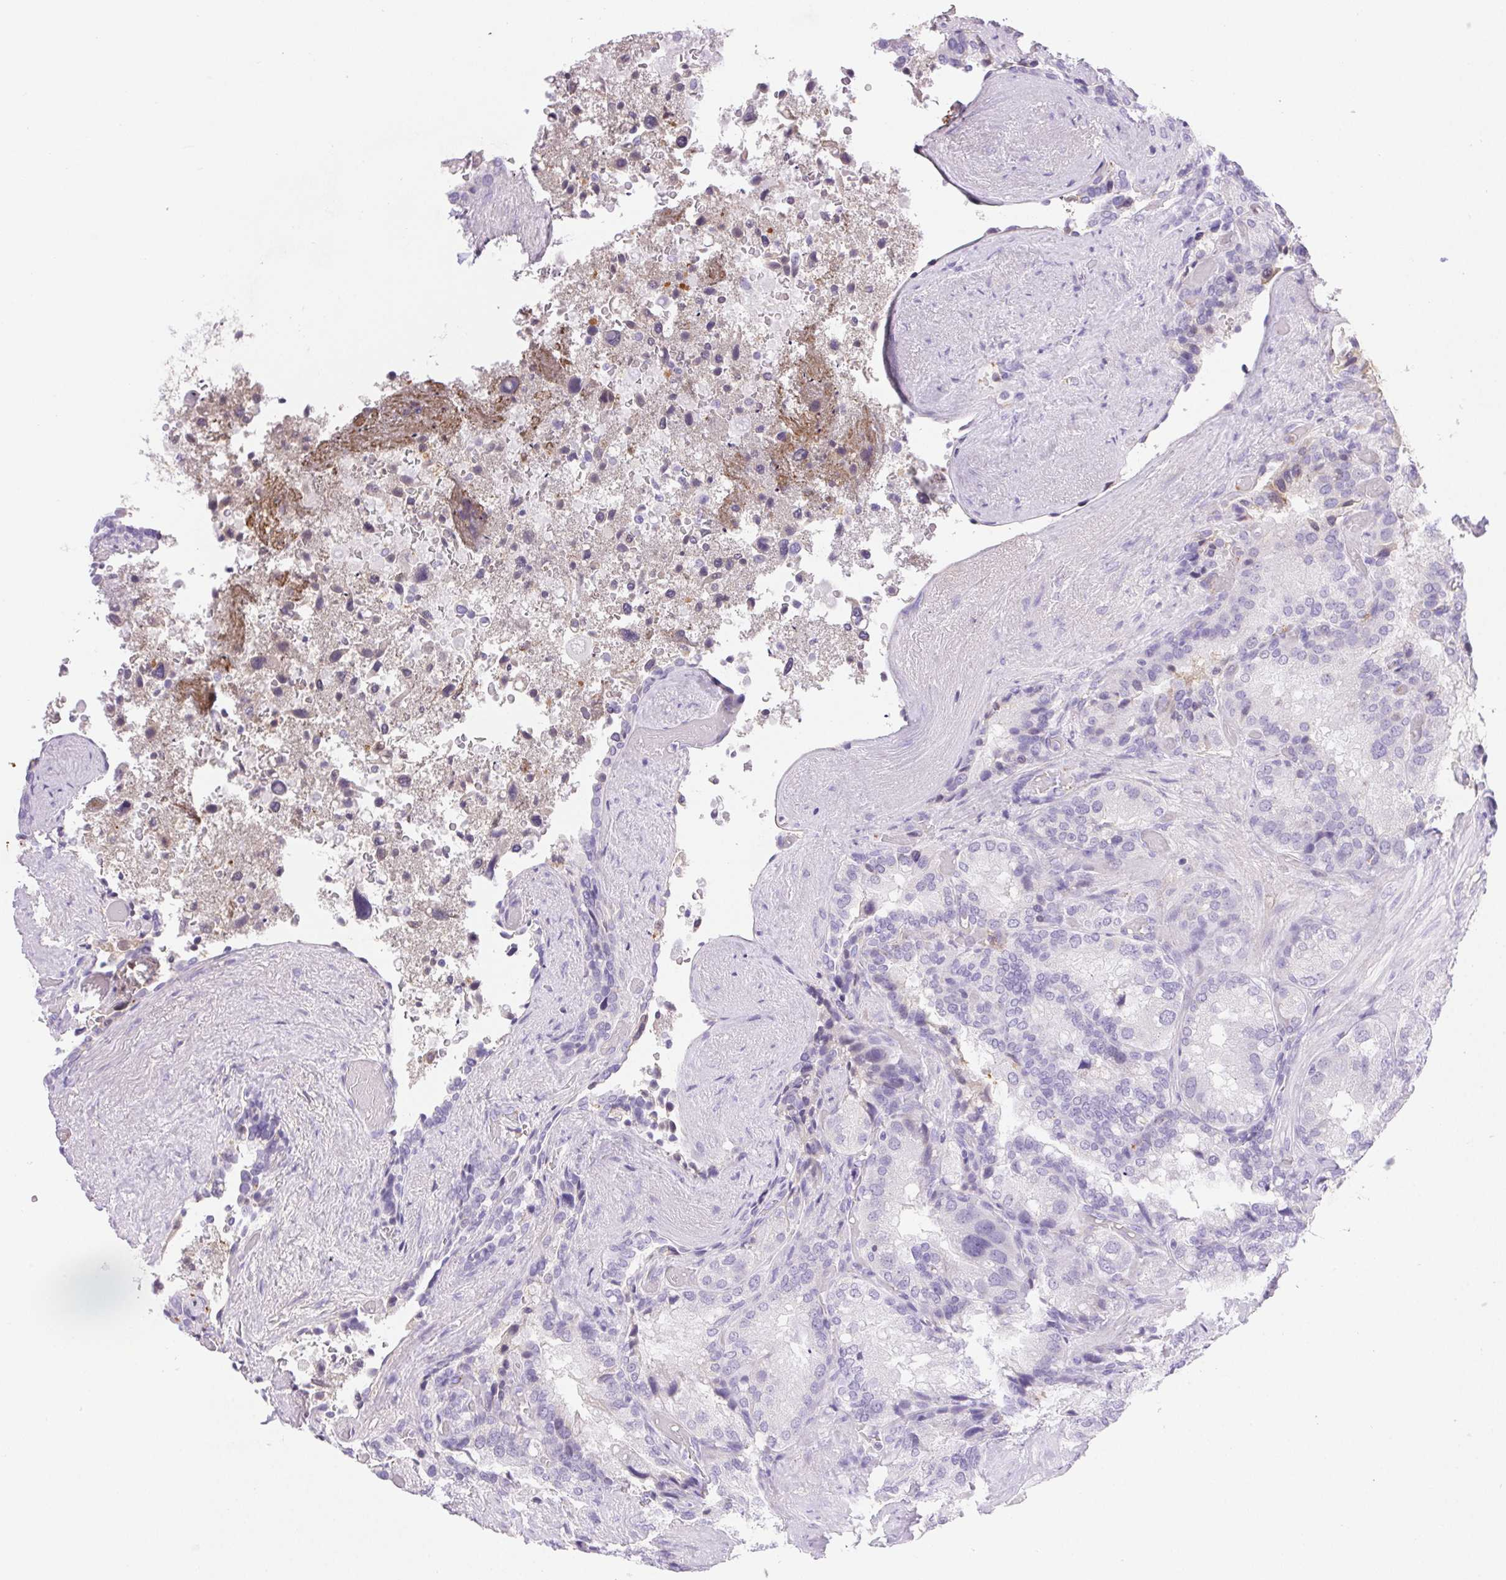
{"staining": {"intensity": "negative", "quantity": "none", "location": "none"}, "tissue": "seminal vesicle", "cell_type": "Glandular cells", "image_type": "normal", "snomed": [{"axis": "morphology", "description": "Normal tissue, NOS"}, {"axis": "topography", "description": "Seminal veicle"}], "caption": "This is a histopathology image of immunohistochemistry staining of normal seminal vesicle, which shows no positivity in glandular cells. (DAB IHC, high magnification).", "gene": "FGA", "patient": {"sex": "male", "age": 60}}